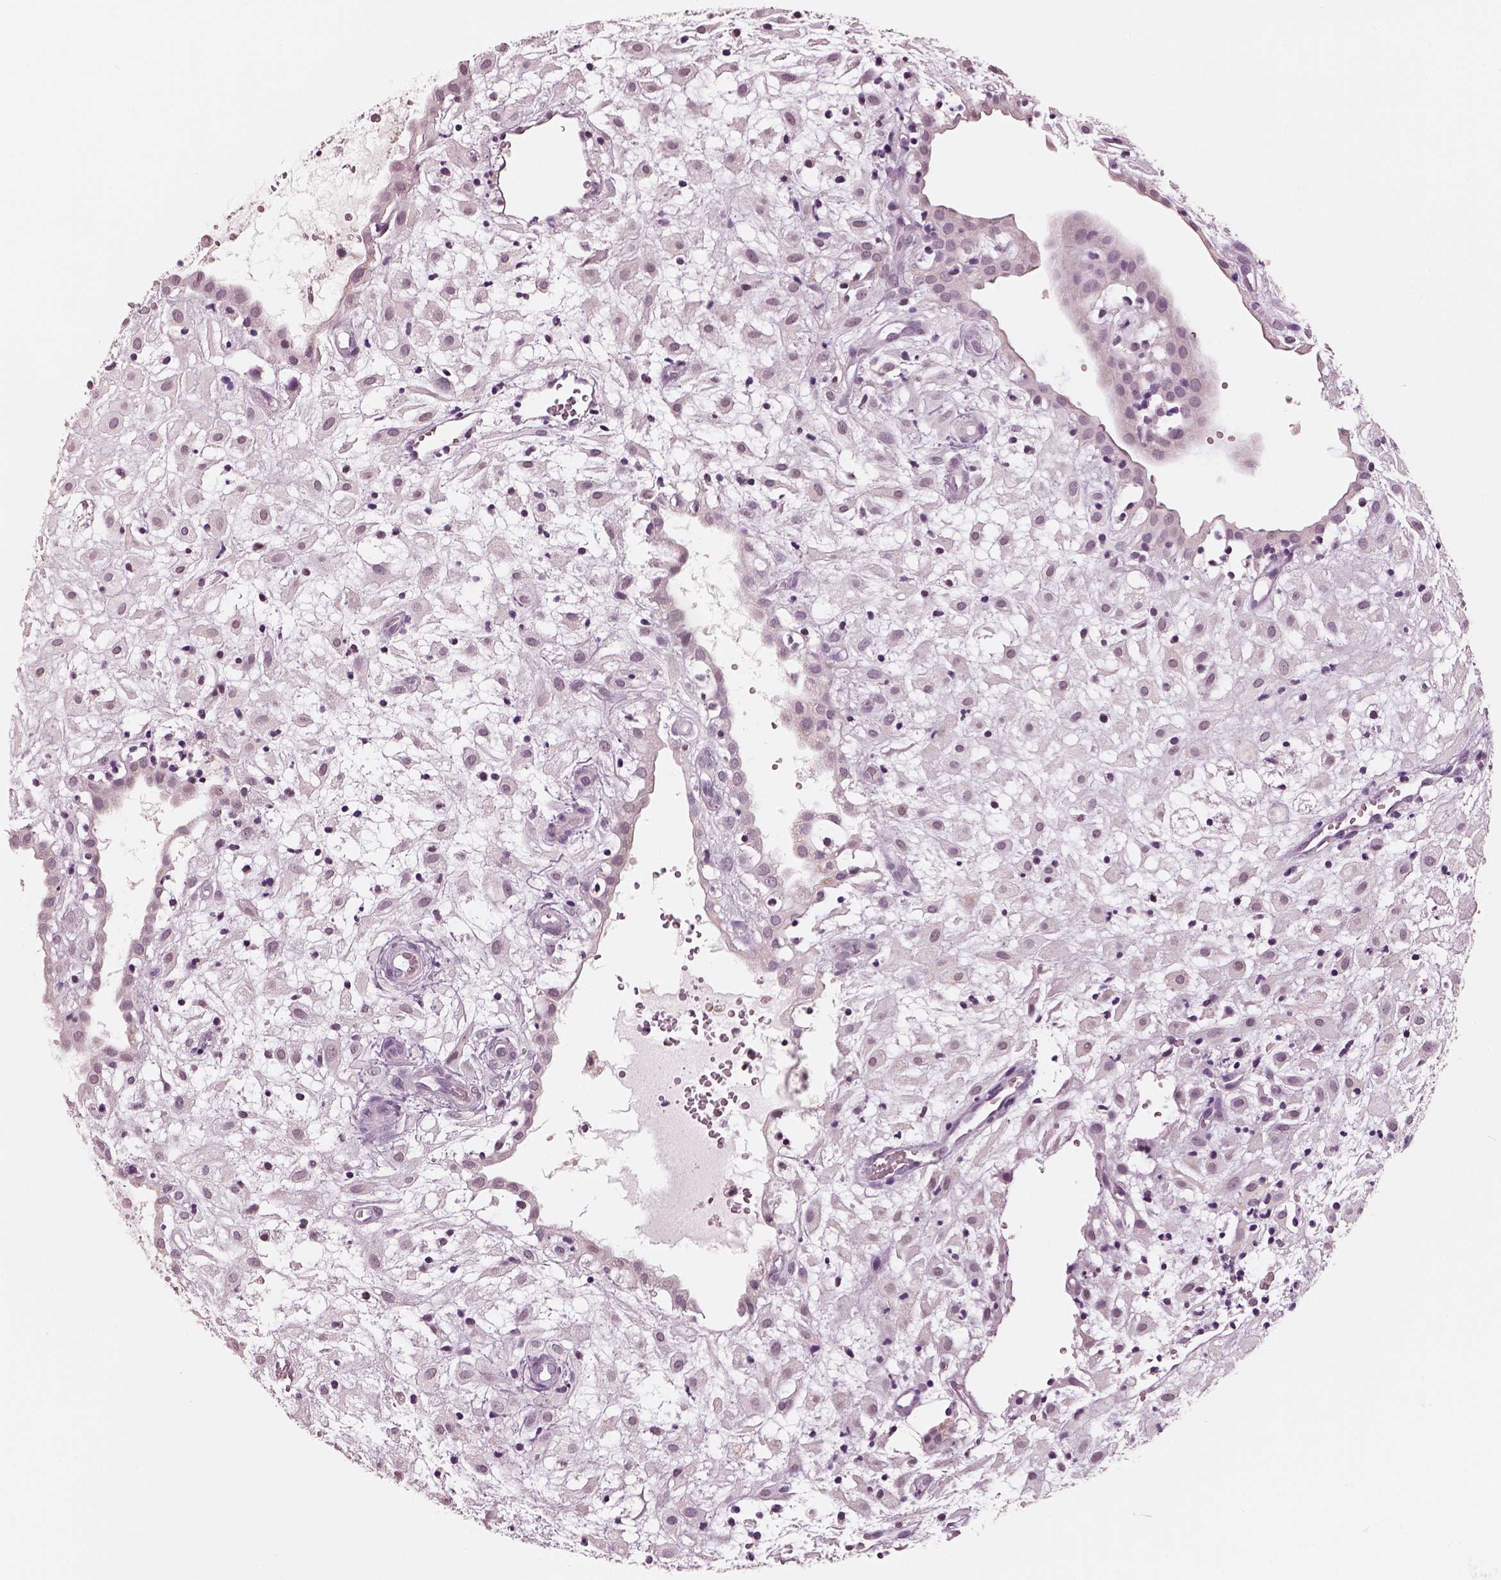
{"staining": {"intensity": "negative", "quantity": "none", "location": "none"}, "tissue": "placenta", "cell_type": "Decidual cells", "image_type": "normal", "snomed": [{"axis": "morphology", "description": "Normal tissue, NOS"}, {"axis": "topography", "description": "Placenta"}], "caption": "IHC image of unremarkable placenta: placenta stained with DAB shows no significant protein expression in decidual cells. The staining was performed using DAB (3,3'-diaminobenzidine) to visualize the protein expression in brown, while the nuclei were stained in blue with hematoxylin (Magnification: 20x).", "gene": "ELSPBP1", "patient": {"sex": "female", "age": 24}}